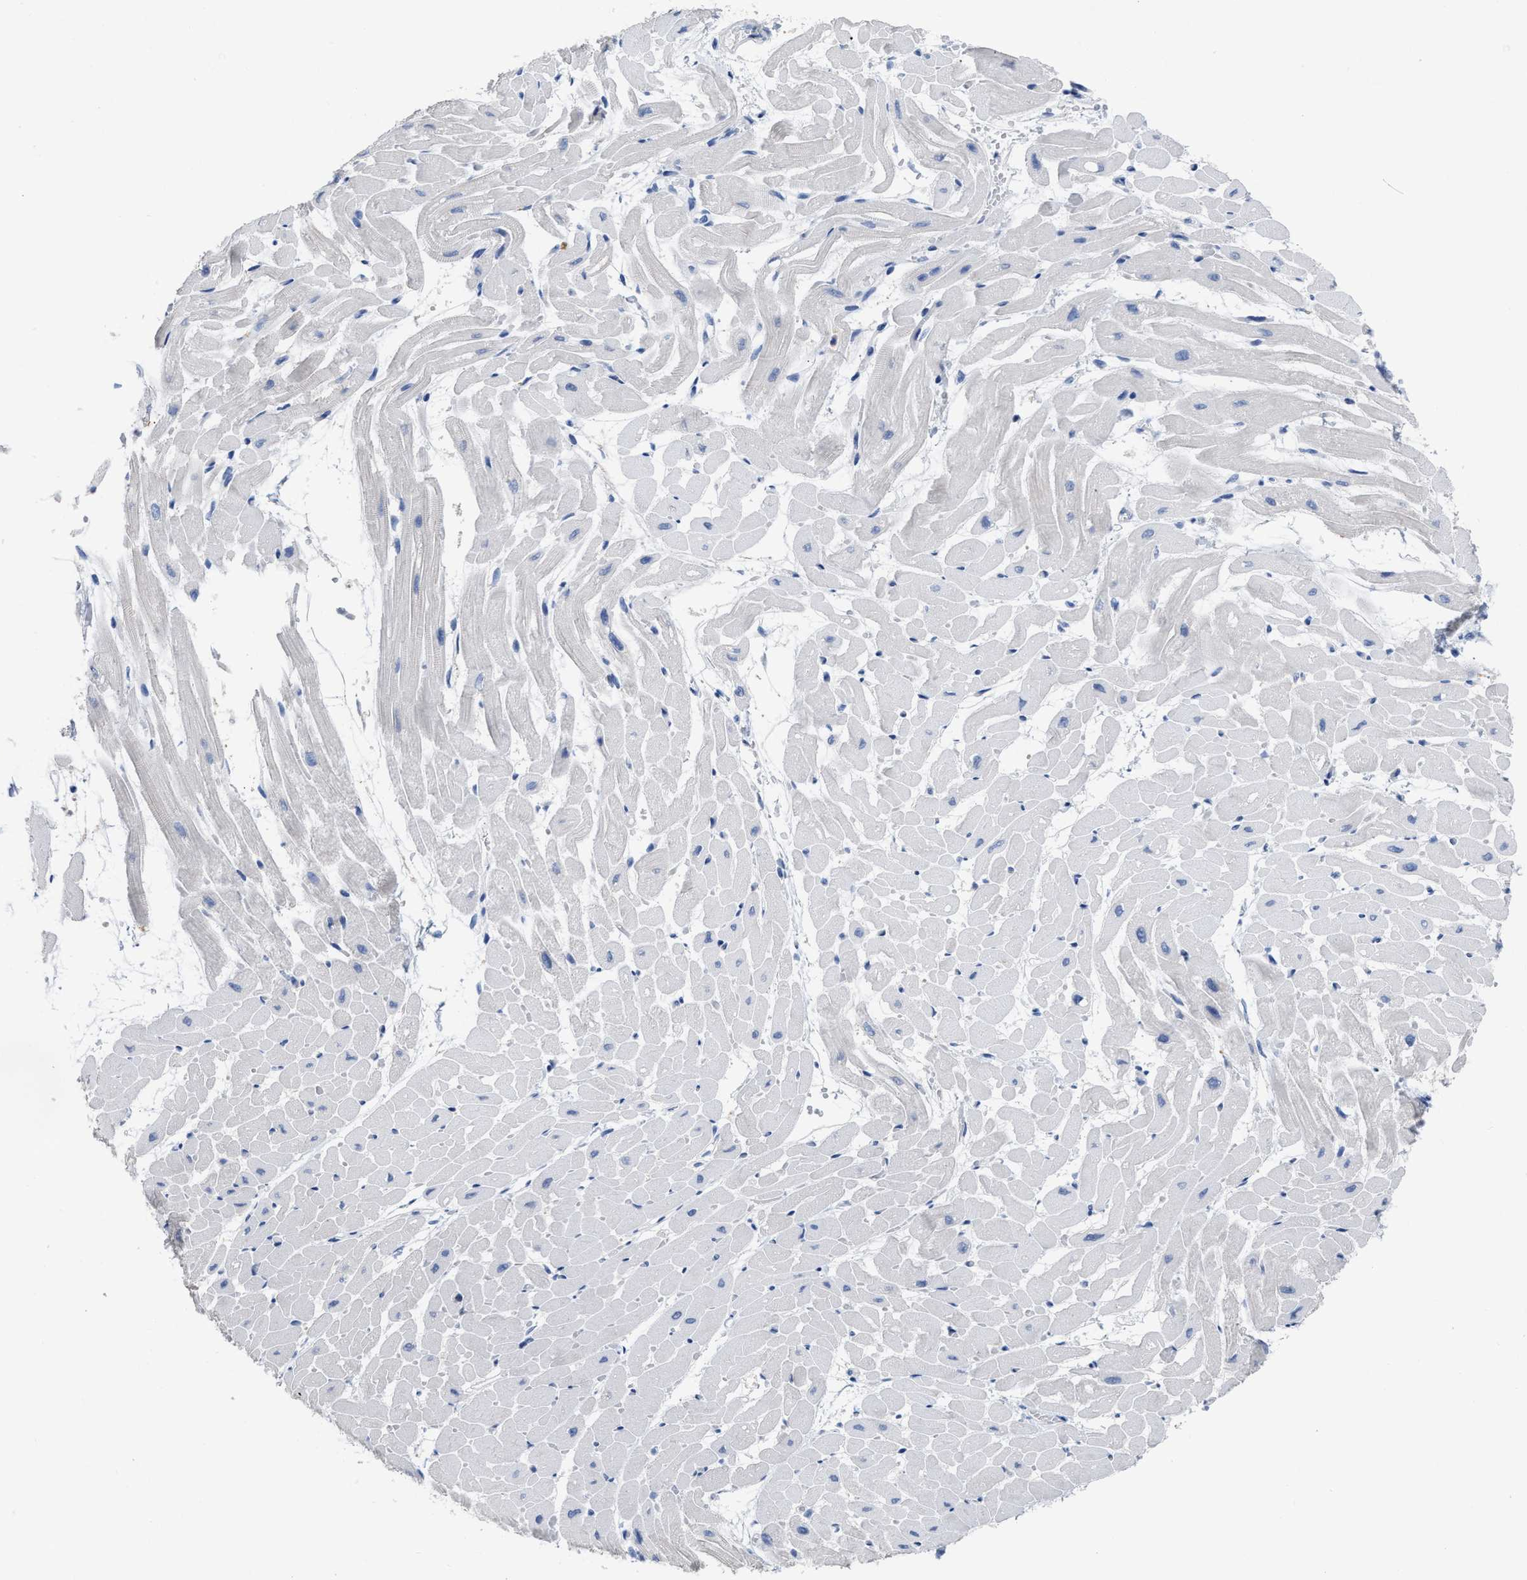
{"staining": {"intensity": "negative", "quantity": "none", "location": "none"}, "tissue": "heart muscle", "cell_type": "Cardiomyocytes", "image_type": "normal", "snomed": [{"axis": "morphology", "description": "Normal tissue, NOS"}, {"axis": "topography", "description": "Heart"}], "caption": "This image is of normal heart muscle stained with immunohistochemistry (IHC) to label a protein in brown with the nuclei are counter-stained blue. There is no expression in cardiomyocytes.", "gene": "CEACAM5", "patient": {"sex": "male", "age": 45}}